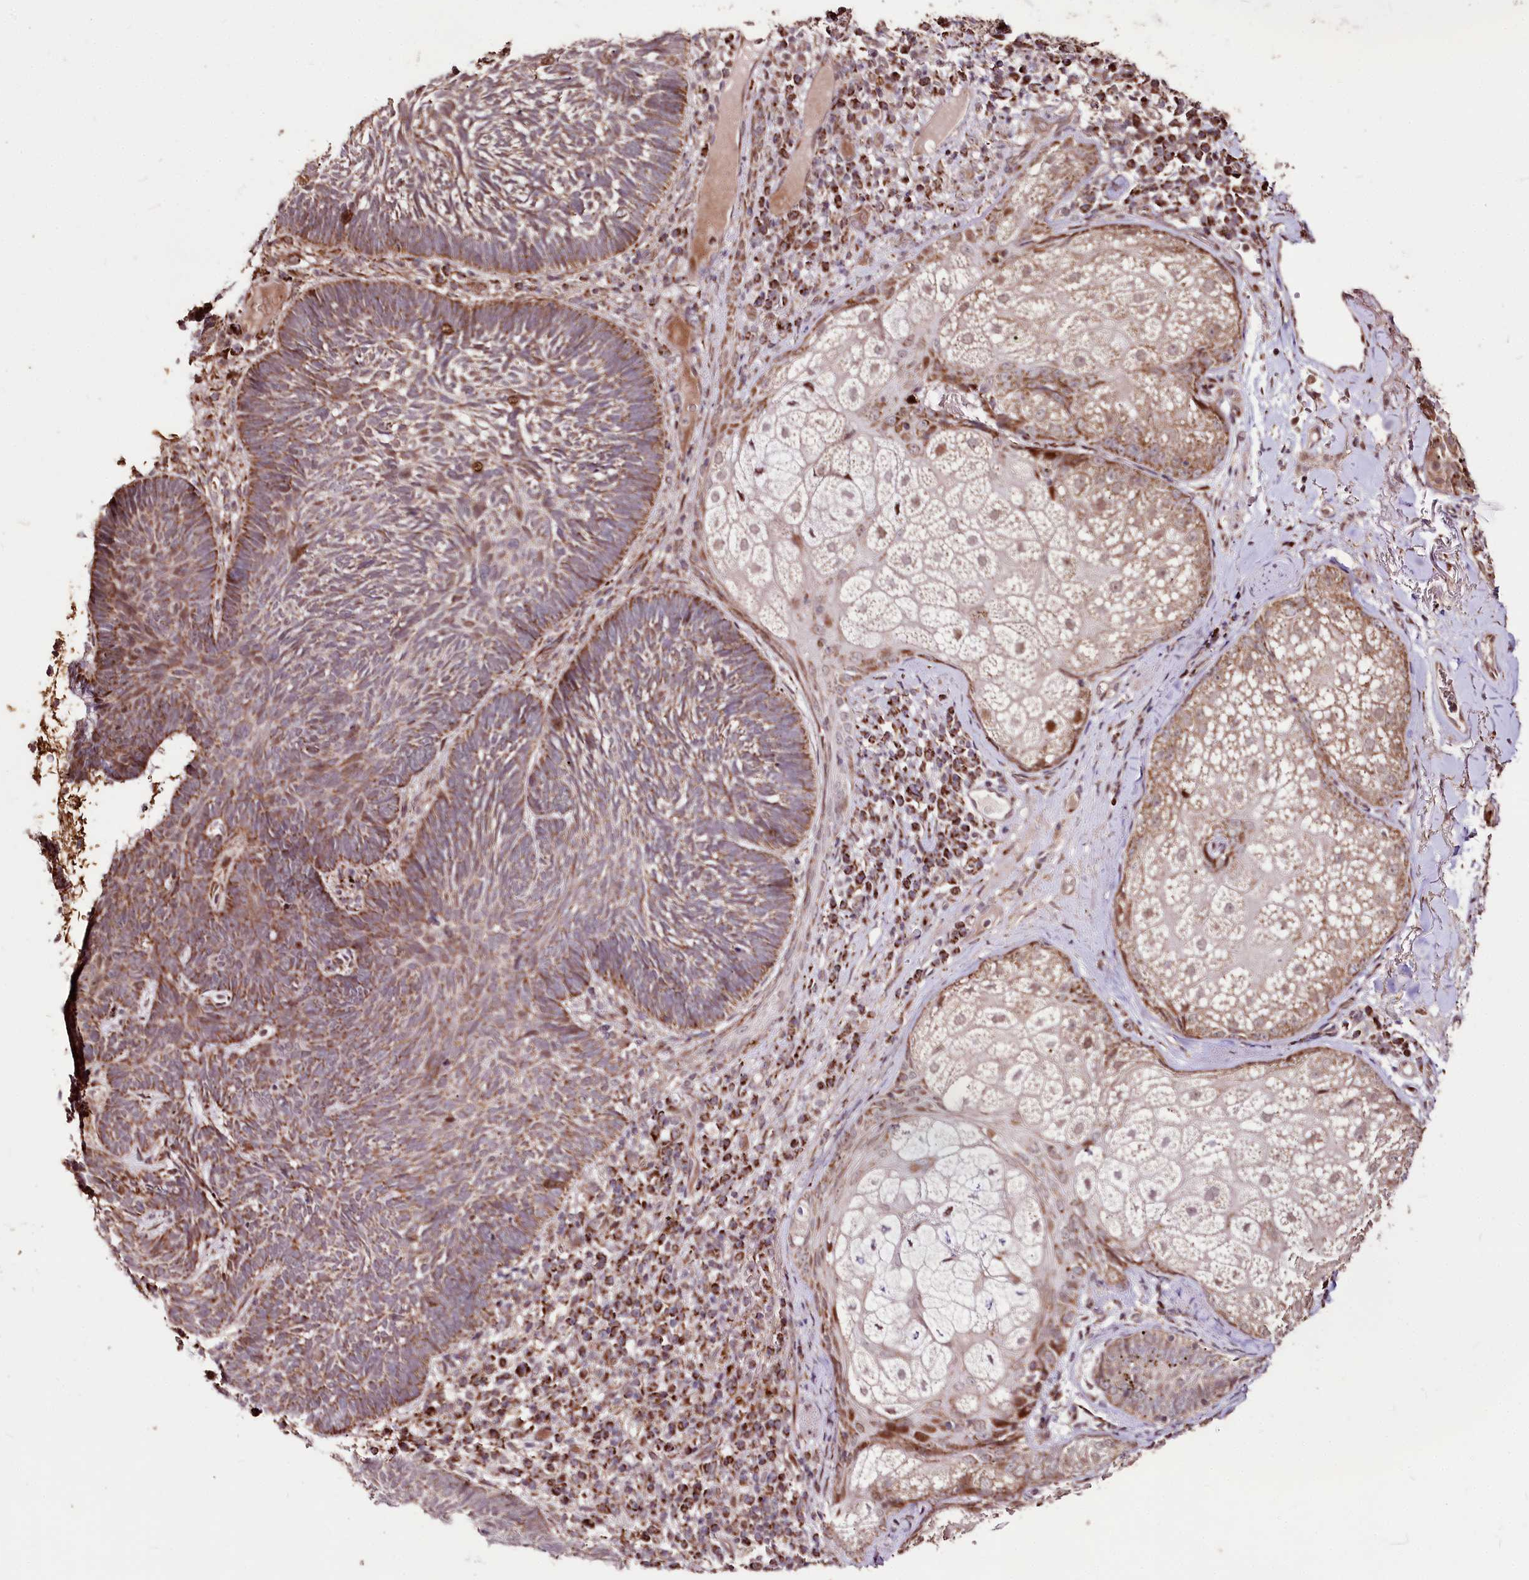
{"staining": {"intensity": "moderate", "quantity": ">75%", "location": "cytoplasmic/membranous"}, "tissue": "skin cancer", "cell_type": "Tumor cells", "image_type": "cancer", "snomed": [{"axis": "morphology", "description": "Basal cell carcinoma"}, {"axis": "topography", "description": "Skin"}], "caption": "Immunohistochemical staining of skin cancer (basal cell carcinoma) displays medium levels of moderate cytoplasmic/membranous protein staining in approximately >75% of tumor cells. (DAB (3,3'-diaminobenzidine) = brown stain, brightfield microscopy at high magnification).", "gene": "CARD19", "patient": {"sex": "male", "age": 88}}